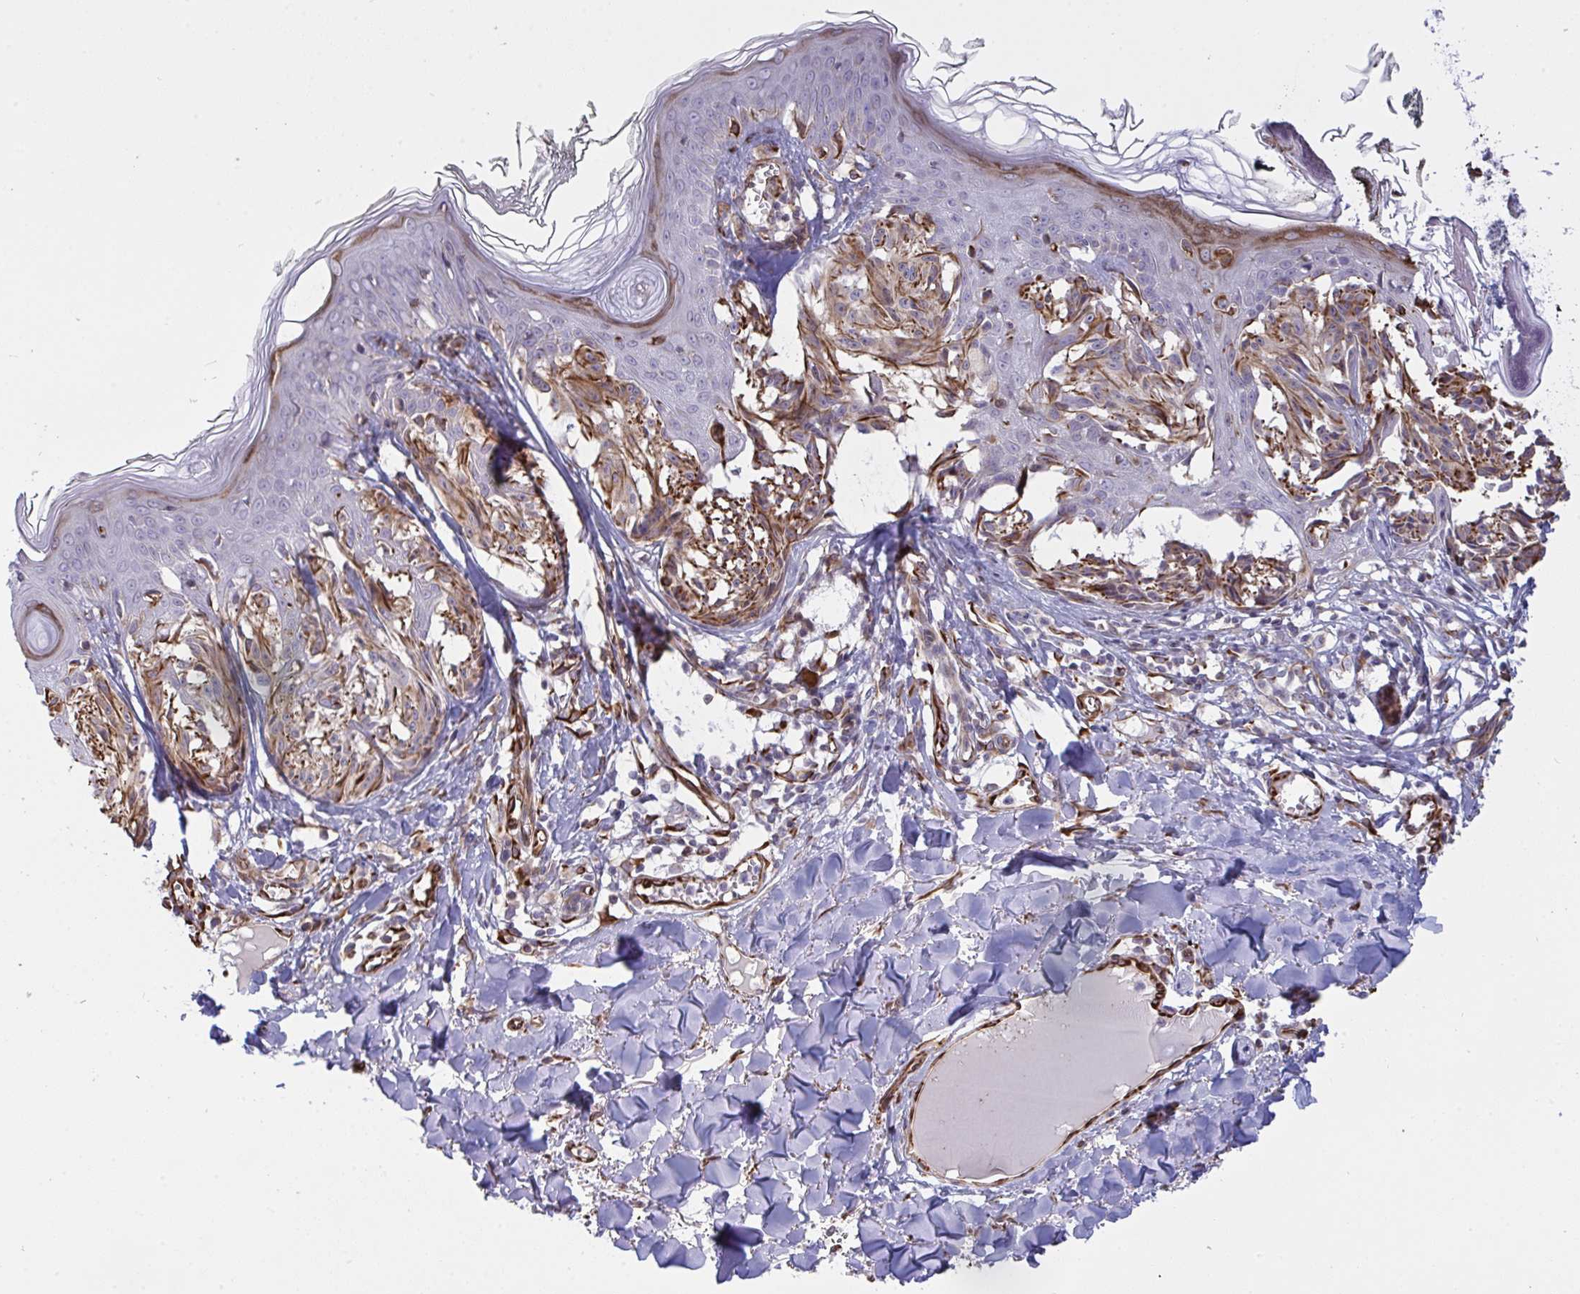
{"staining": {"intensity": "moderate", "quantity": ">75%", "location": "cytoplasmic/membranous"}, "tissue": "melanoma", "cell_type": "Tumor cells", "image_type": "cancer", "snomed": [{"axis": "morphology", "description": "Malignant melanoma, NOS"}, {"axis": "topography", "description": "Skin"}], "caption": "IHC staining of malignant melanoma, which exhibits medium levels of moderate cytoplasmic/membranous expression in about >75% of tumor cells indicating moderate cytoplasmic/membranous protein positivity. The staining was performed using DAB (3,3'-diaminobenzidine) (brown) for protein detection and nuclei were counterstained in hematoxylin (blue).", "gene": "DCBLD1", "patient": {"sex": "female", "age": 43}}